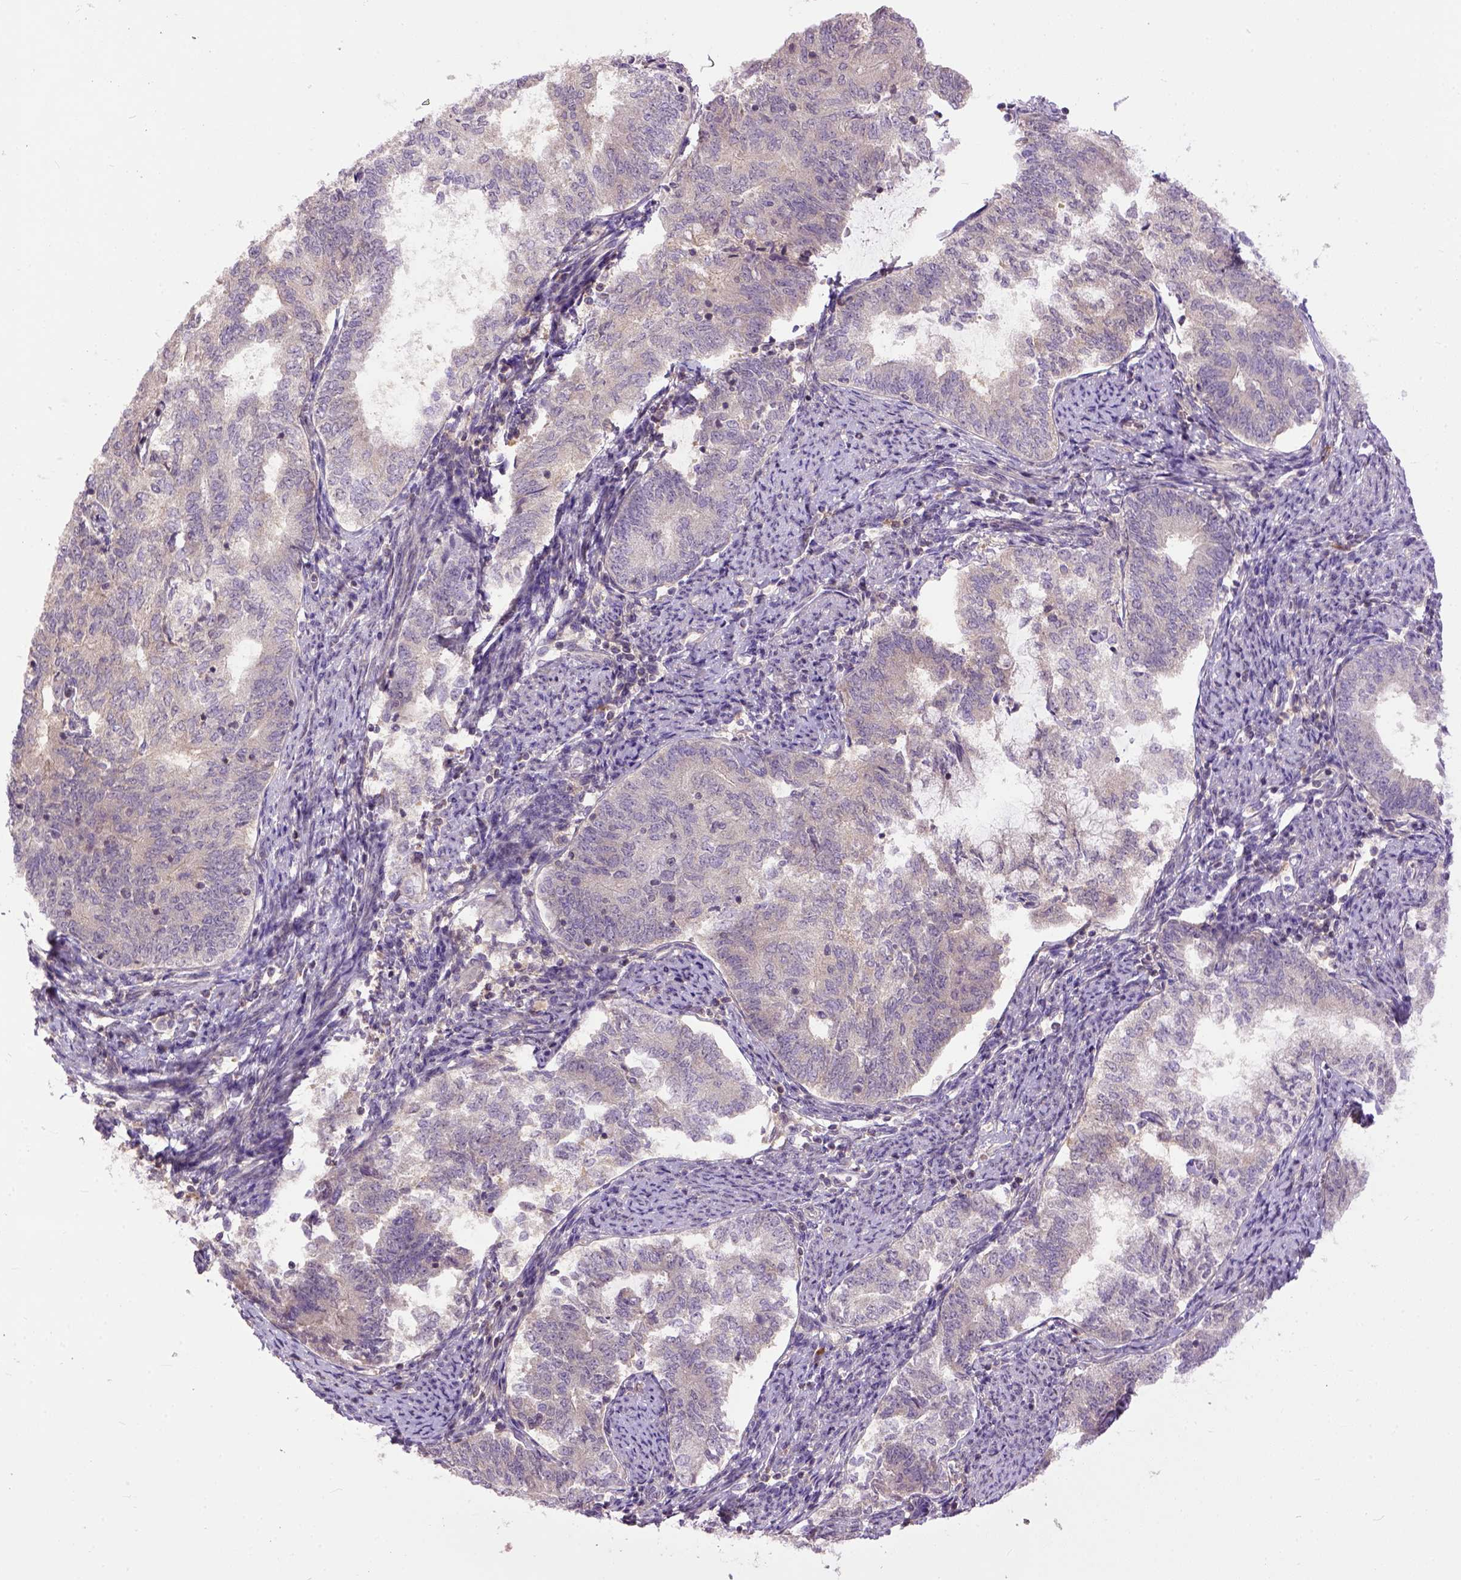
{"staining": {"intensity": "weak", "quantity": "25%-75%", "location": "cytoplasmic/membranous"}, "tissue": "endometrial cancer", "cell_type": "Tumor cells", "image_type": "cancer", "snomed": [{"axis": "morphology", "description": "Adenocarcinoma, NOS"}, {"axis": "topography", "description": "Endometrium"}], "caption": "A brown stain highlights weak cytoplasmic/membranous expression of a protein in human endometrial cancer (adenocarcinoma) tumor cells.", "gene": "CPNE1", "patient": {"sex": "female", "age": 65}}